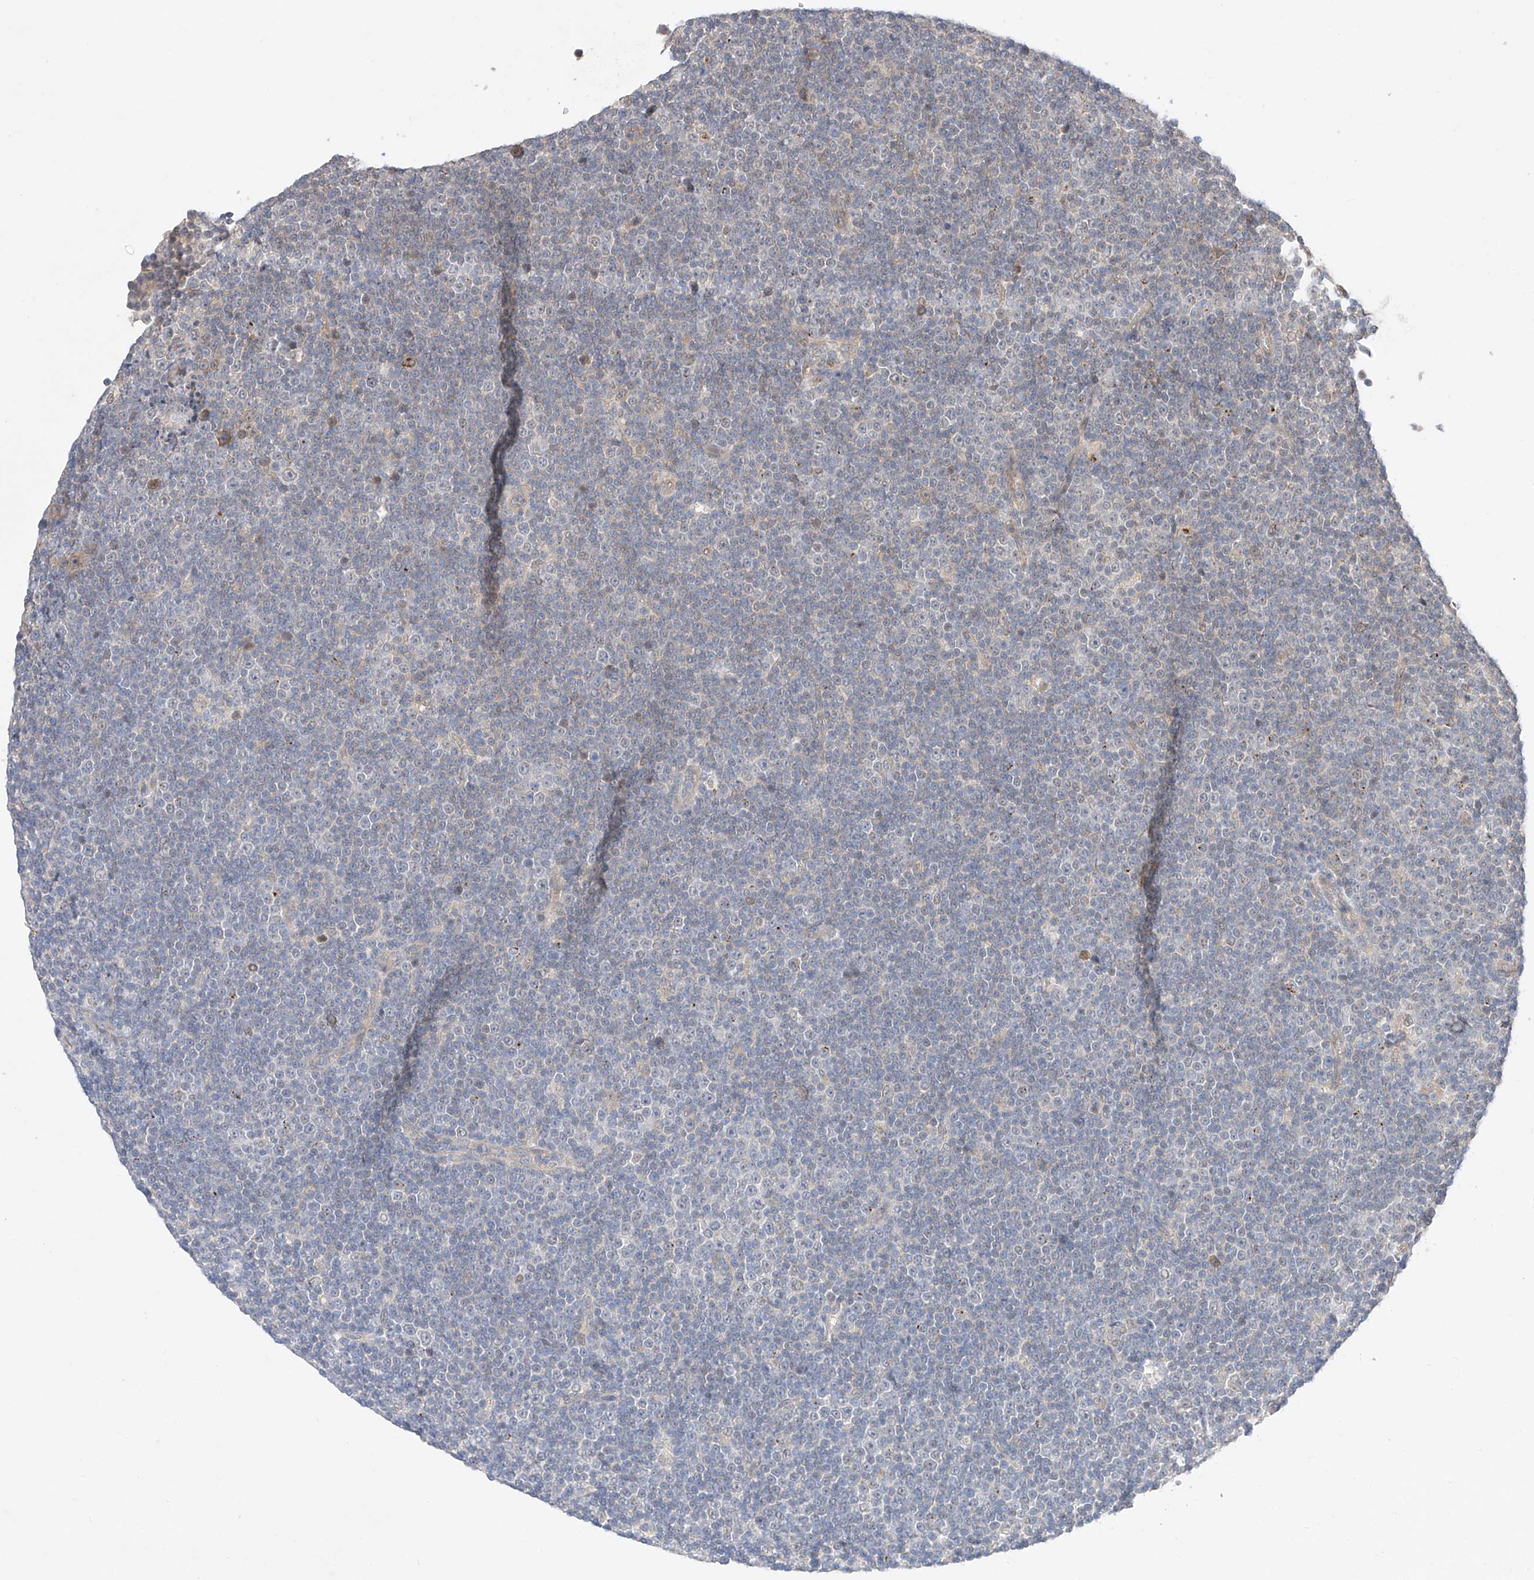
{"staining": {"intensity": "negative", "quantity": "none", "location": "none"}, "tissue": "lymphoma", "cell_type": "Tumor cells", "image_type": "cancer", "snomed": [{"axis": "morphology", "description": "Malignant lymphoma, non-Hodgkin's type, Low grade"}, {"axis": "topography", "description": "Lymph node"}], "caption": "Tumor cells show no significant protein positivity in lymphoma.", "gene": "IL22RA2", "patient": {"sex": "female", "age": 67}}